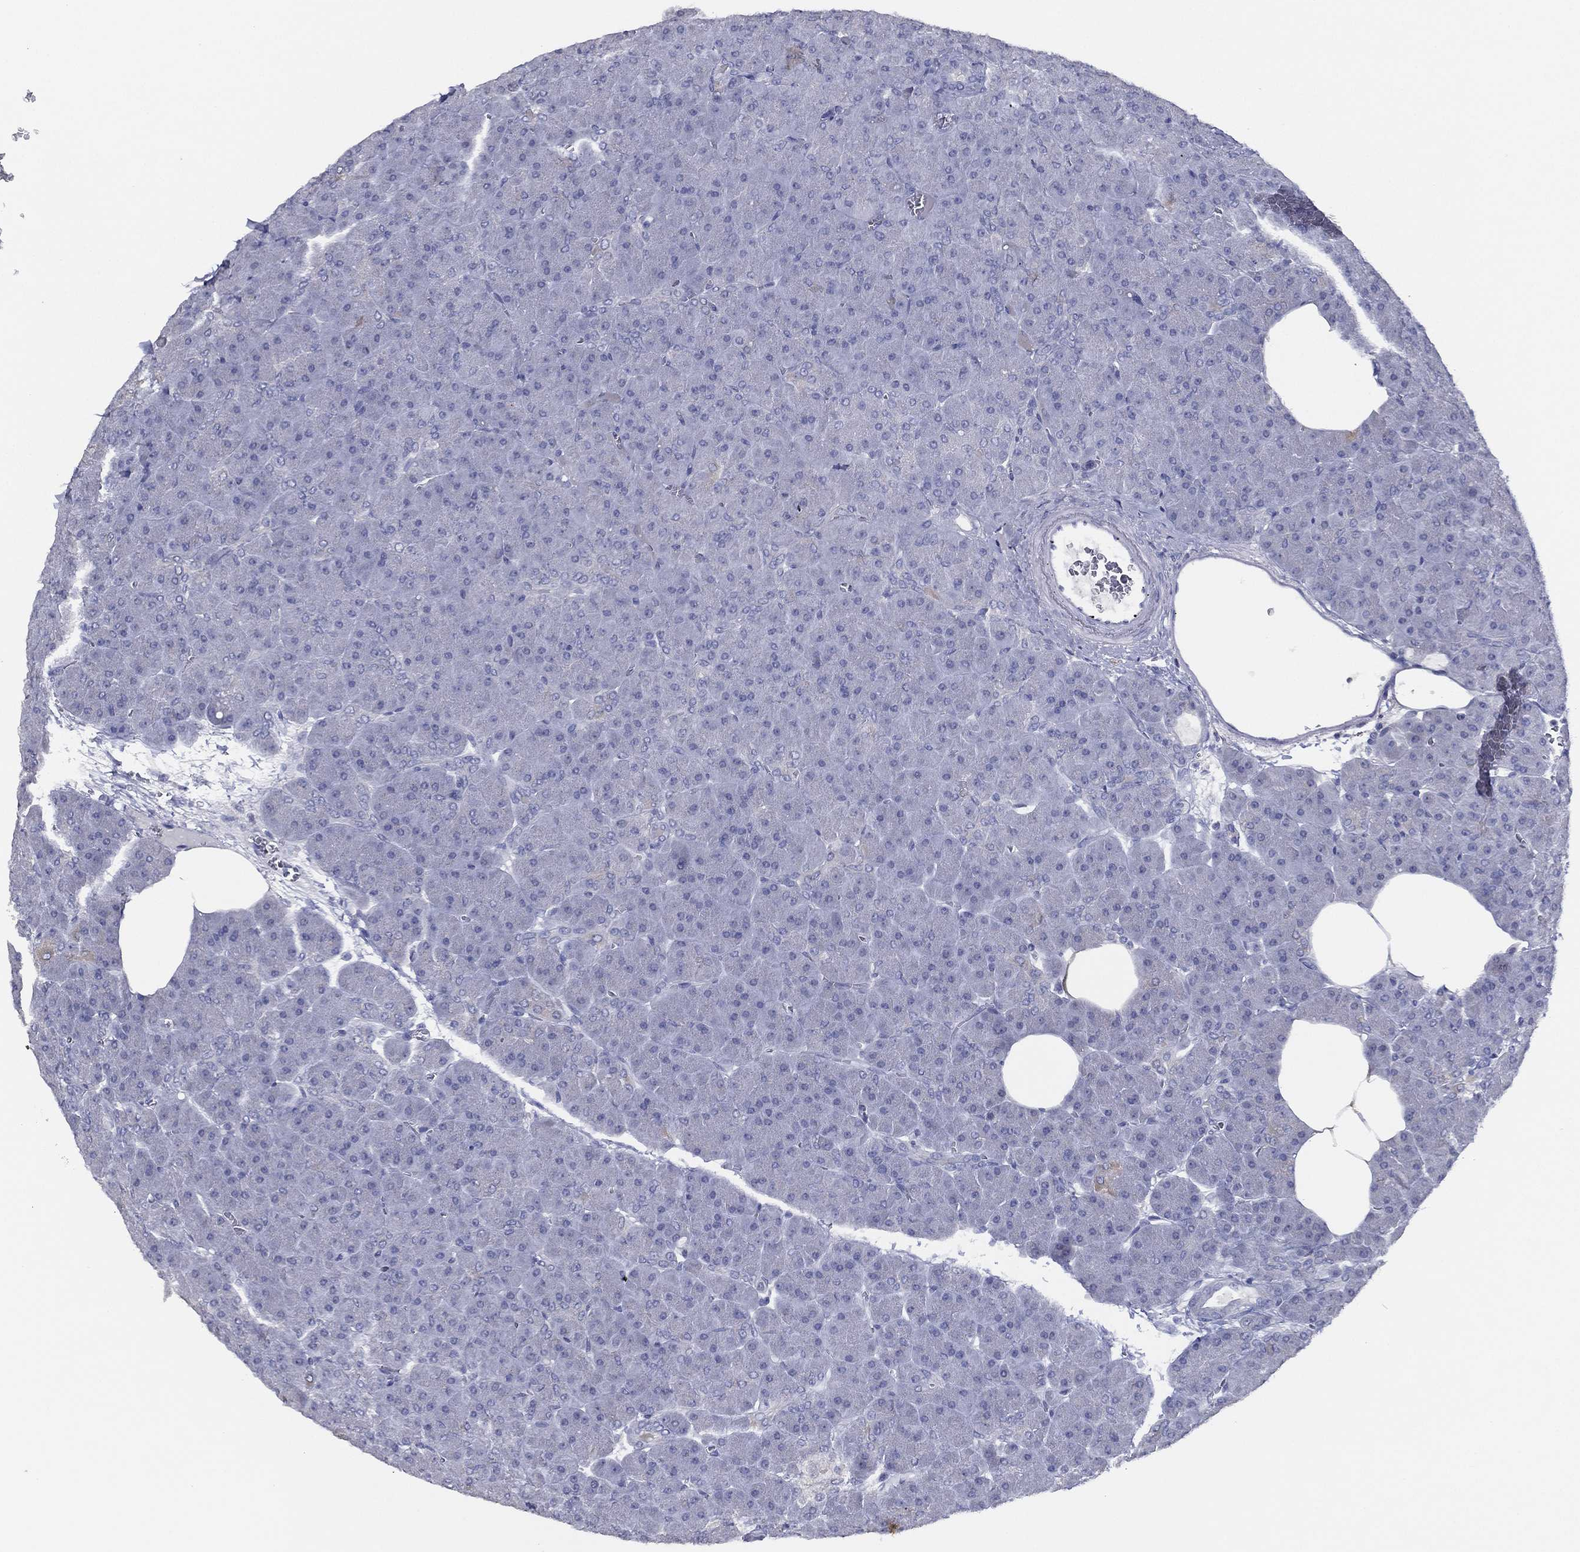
{"staining": {"intensity": "negative", "quantity": "none", "location": "none"}, "tissue": "pancreas", "cell_type": "Exocrine glandular cells", "image_type": "normal", "snomed": [{"axis": "morphology", "description": "Normal tissue, NOS"}, {"axis": "topography", "description": "Pancreas"}], "caption": "A high-resolution micrograph shows immunohistochemistry (IHC) staining of unremarkable pancreas, which shows no significant expression in exocrine glandular cells.", "gene": "SLC13A4", "patient": {"sex": "male", "age": 61}}